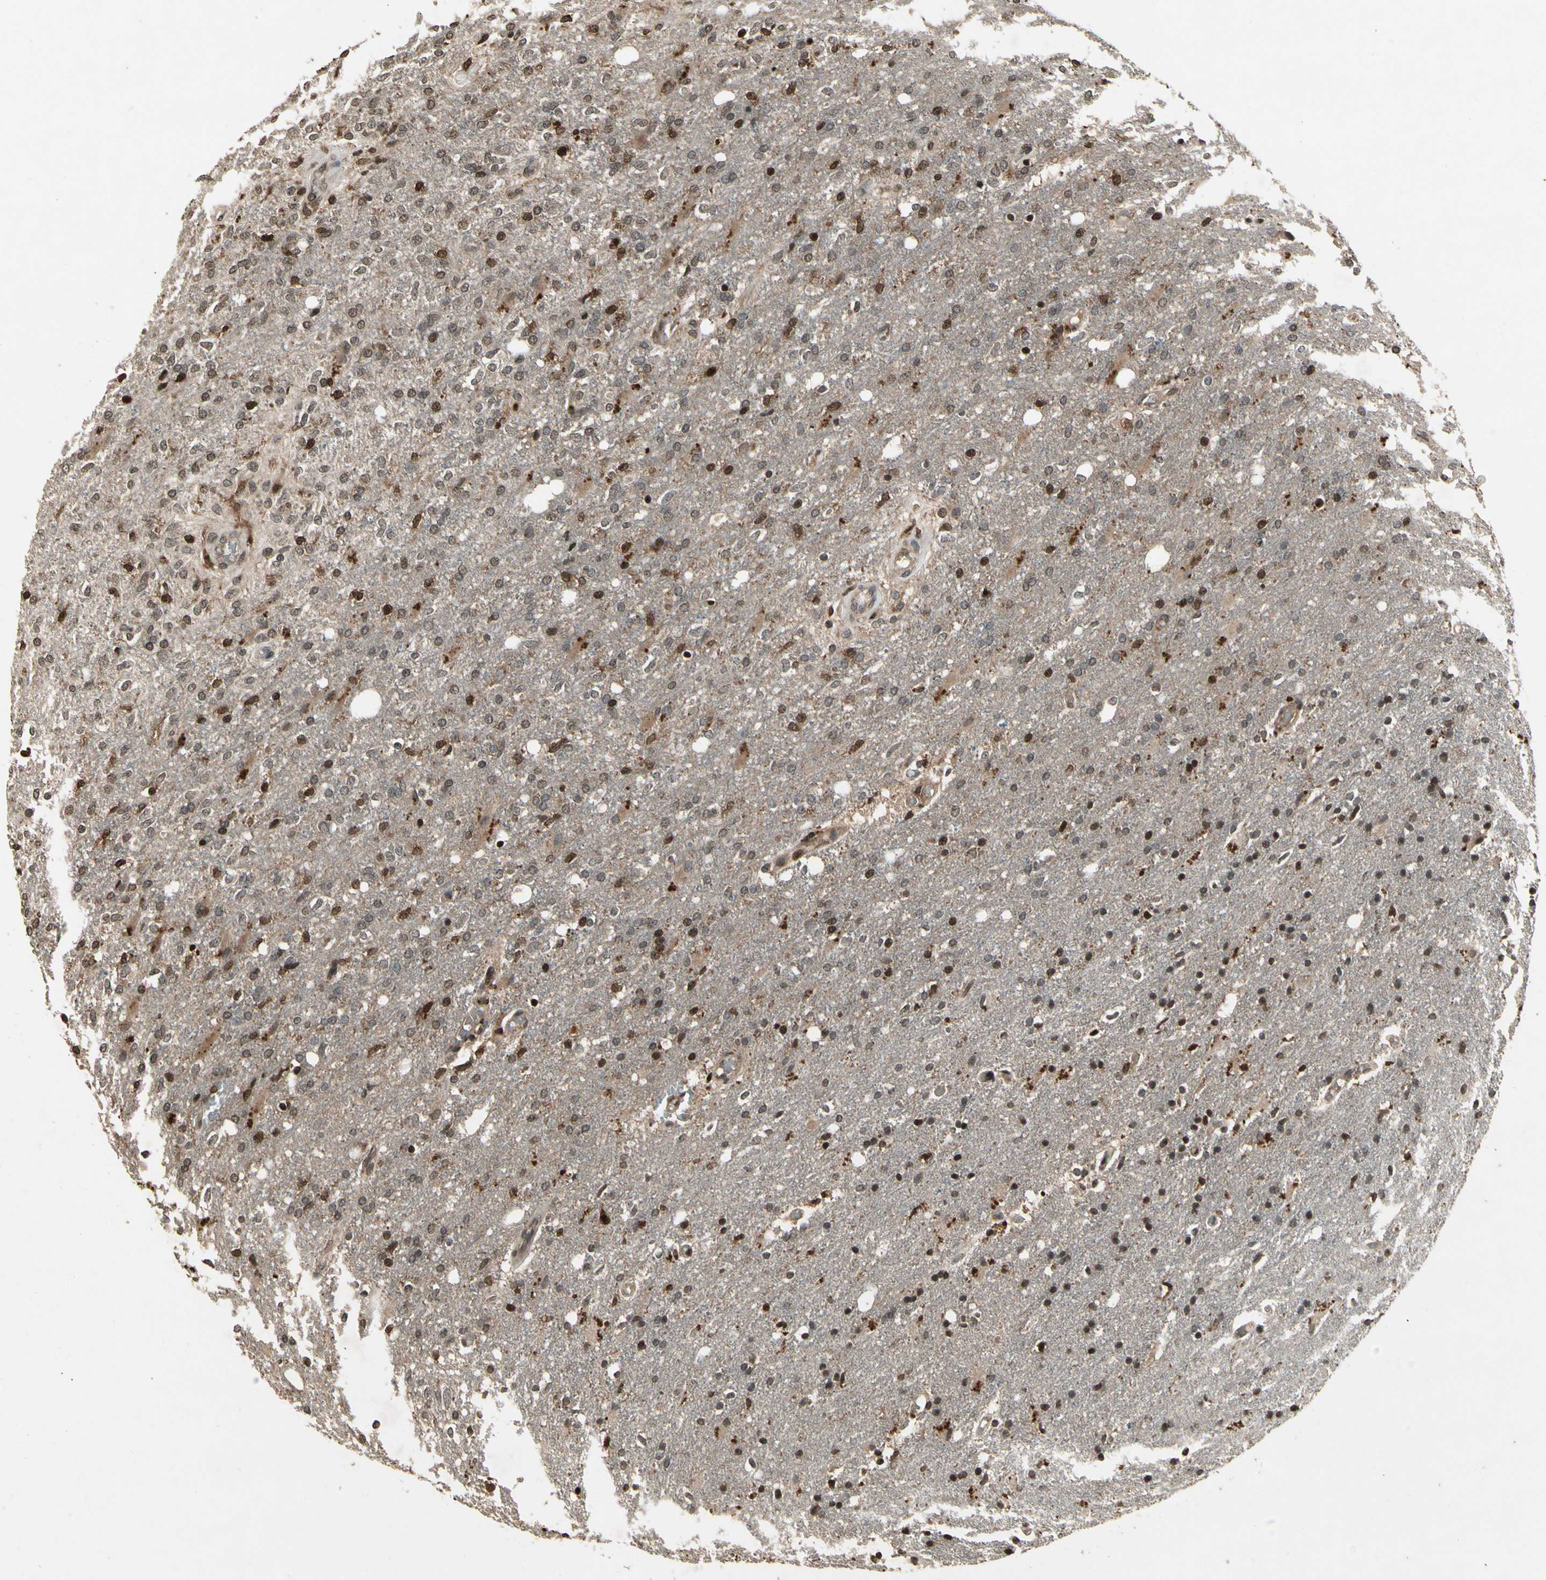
{"staining": {"intensity": "strong", "quantity": "25%-75%", "location": "nuclear"}, "tissue": "glioma", "cell_type": "Tumor cells", "image_type": "cancer", "snomed": [{"axis": "morphology", "description": "Normal tissue, NOS"}, {"axis": "morphology", "description": "Glioma, malignant, High grade"}, {"axis": "topography", "description": "Cerebral cortex"}], "caption": "Immunohistochemistry of human malignant high-grade glioma shows high levels of strong nuclear expression in approximately 25%-75% of tumor cells.", "gene": "GLRX", "patient": {"sex": "male", "age": 77}}